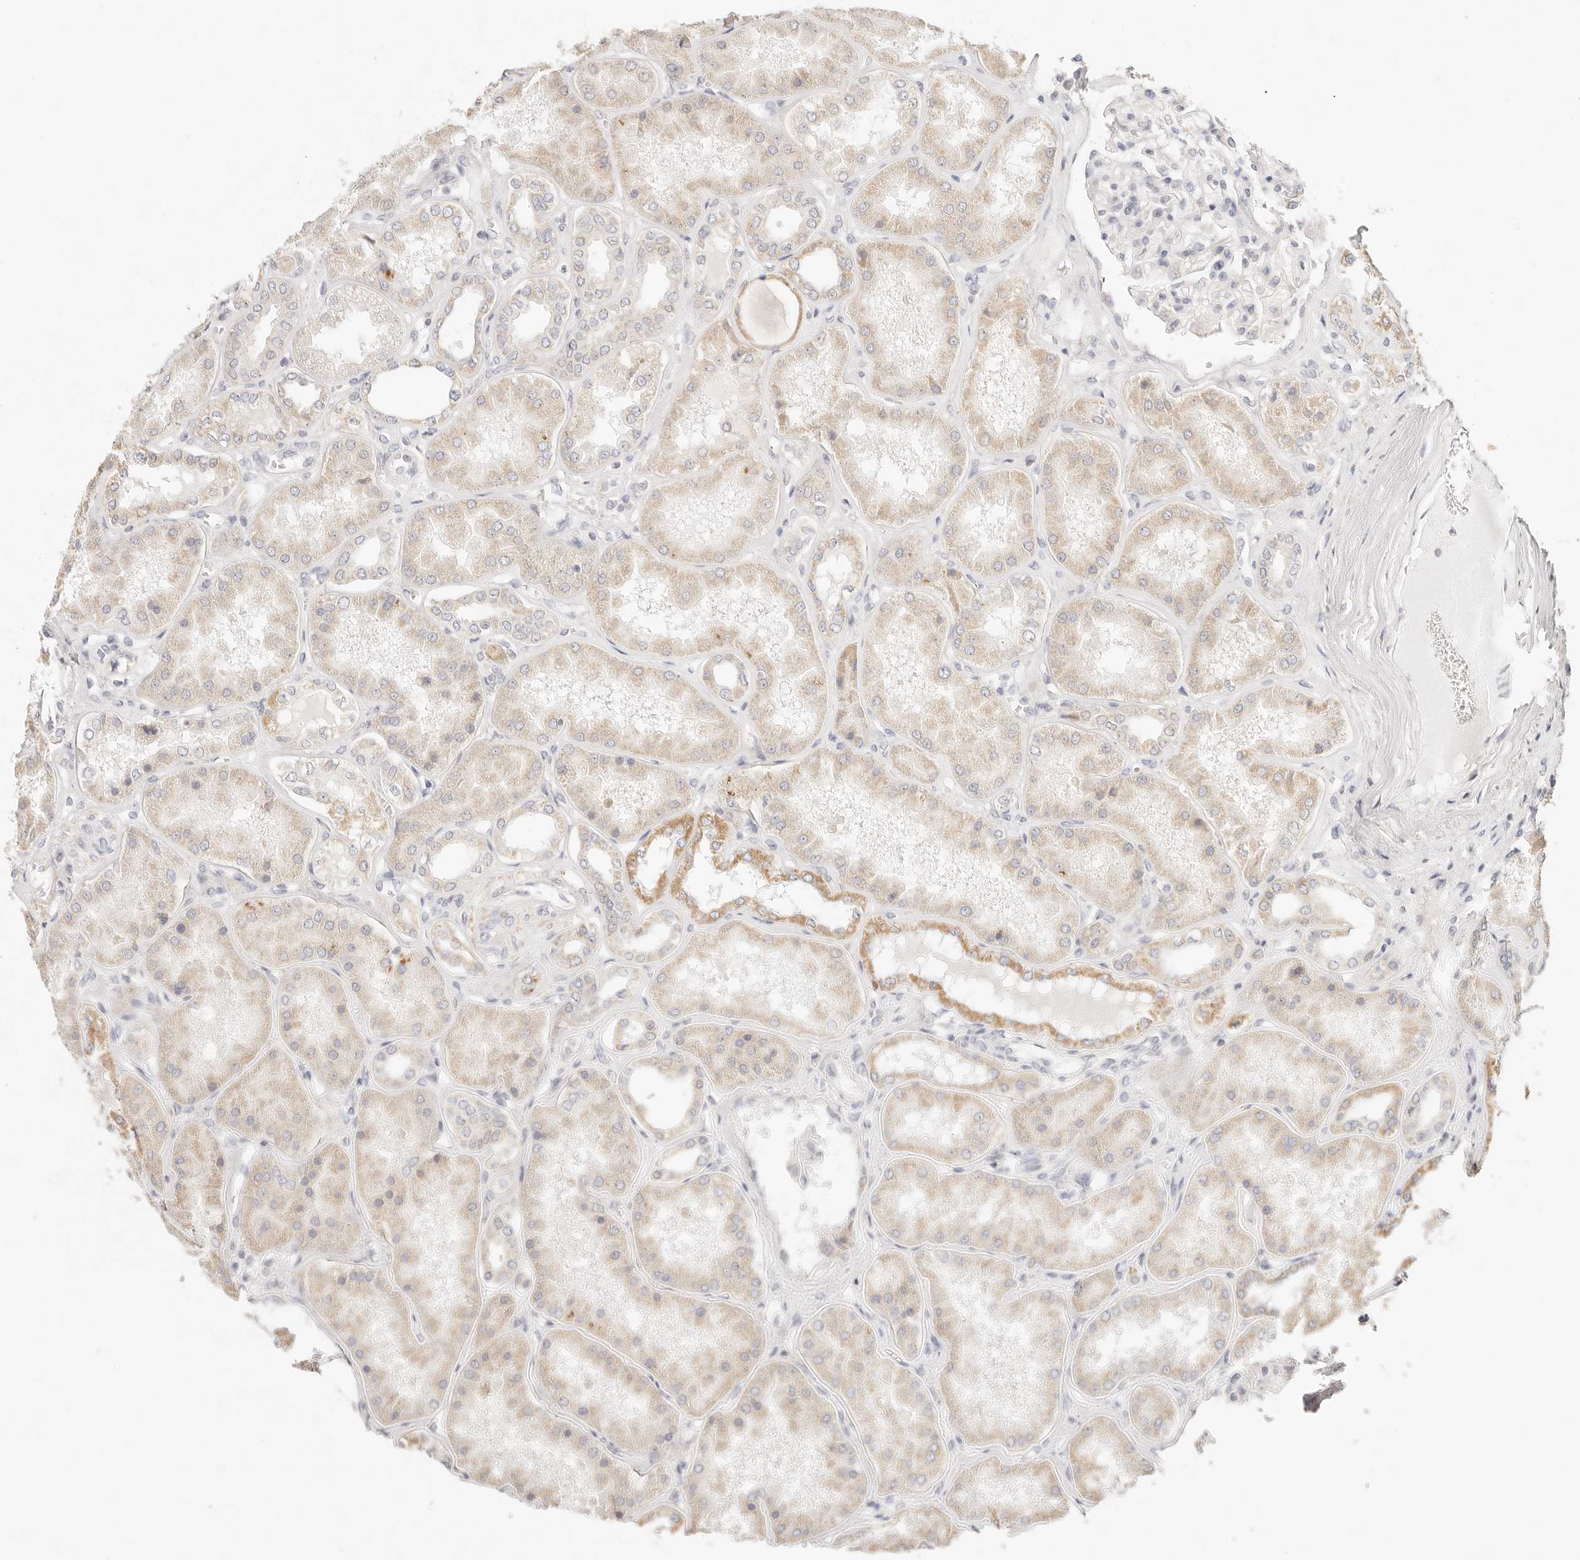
{"staining": {"intensity": "negative", "quantity": "none", "location": "none"}, "tissue": "kidney", "cell_type": "Cells in glomeruli", "image_type": "normal", "snomed": [{"axis": "morphology", "description": "Normal tissue, NOS"}, {"axis": "topography", "description": "Kidney"}], "caption": "Protein analysis of unremarkable kidney reveals no significant positivity in cells in glomeruli.", "gene": "GPR156", "patient": {"sex": "female", "age": 56}}